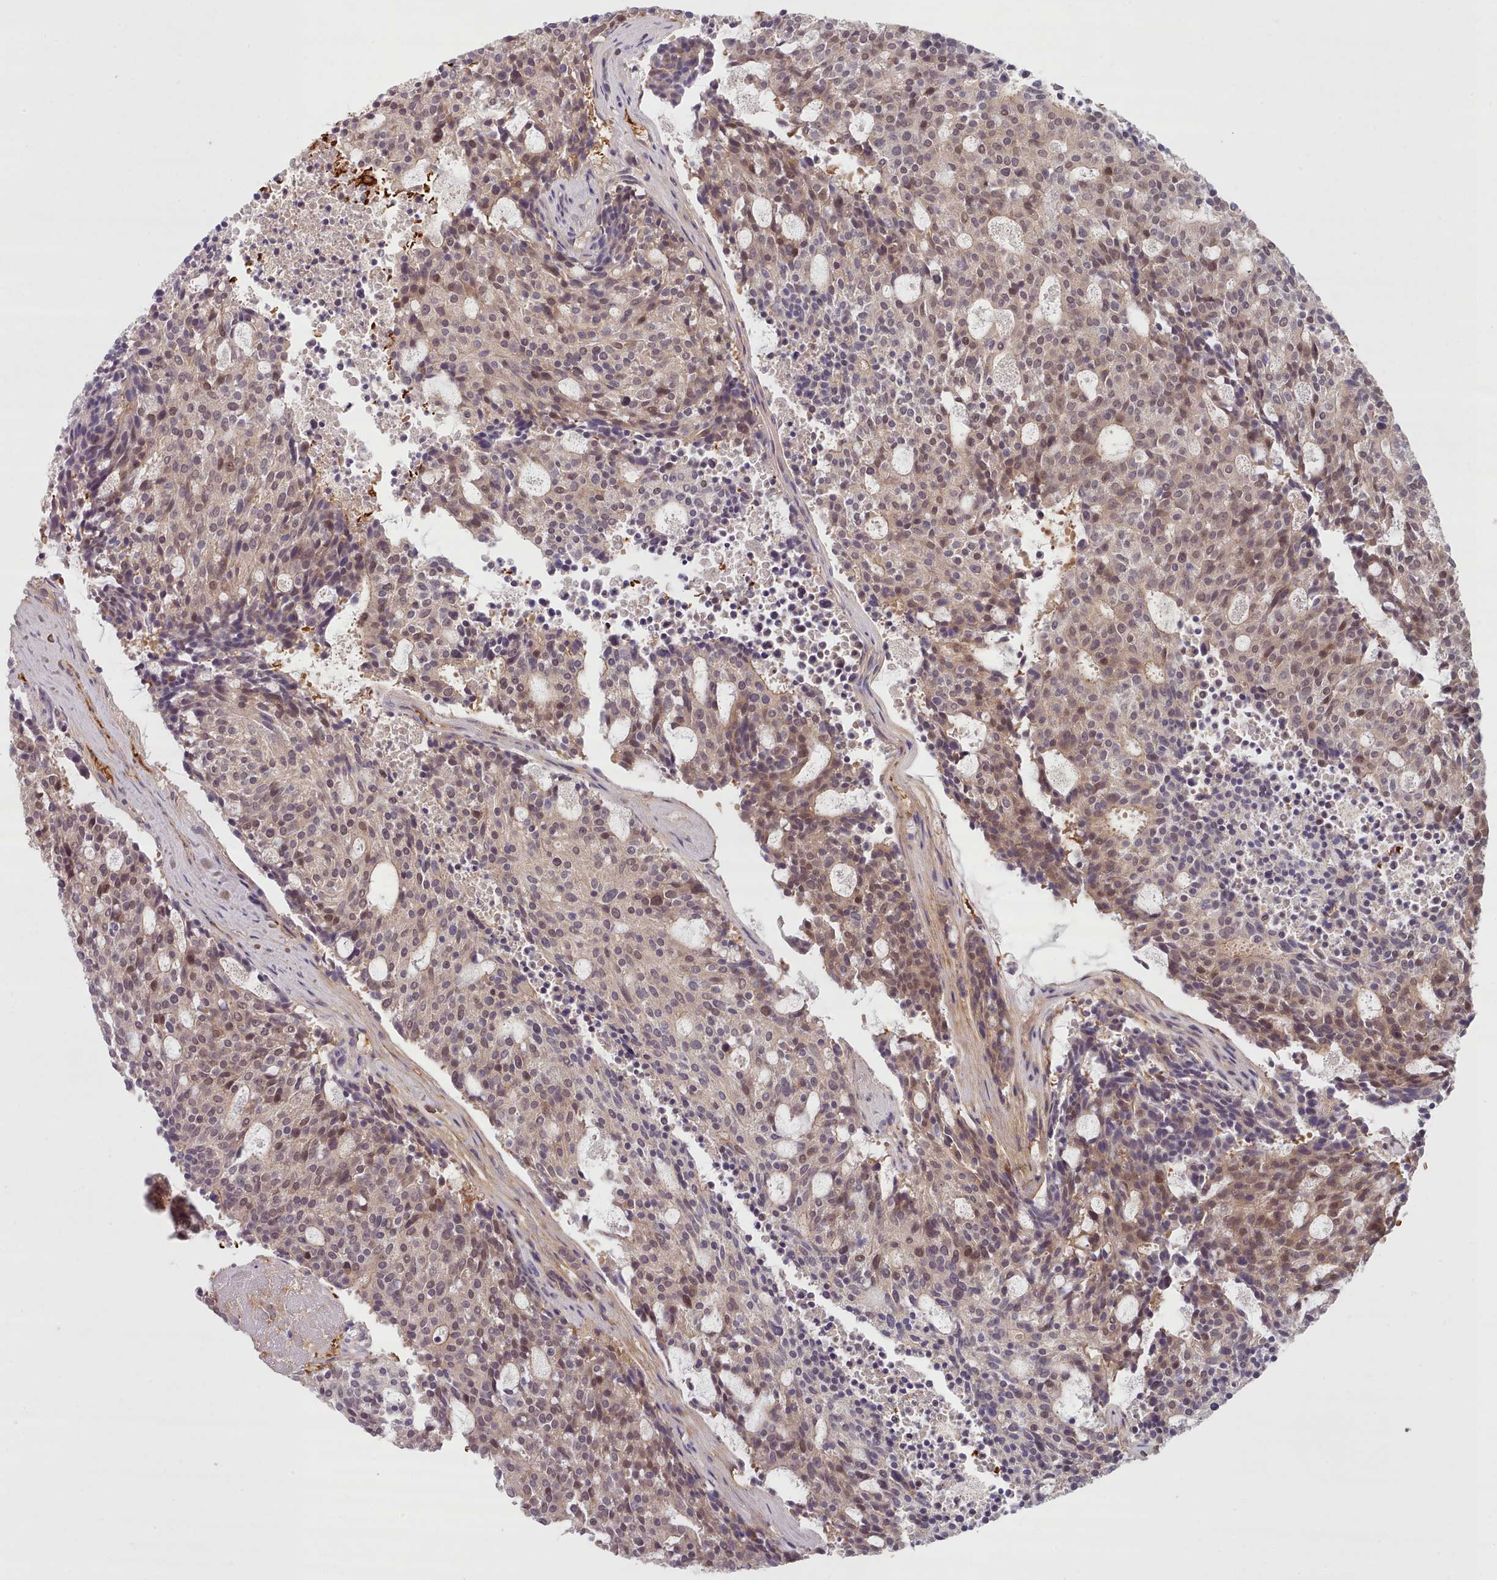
{"staining": {"intensity": "moderate", "quantity": ">75%", "location": "nuclear"}, "tissue": "carcinoid", "cell_type": "Tumor cells", "image_type": "cancer", "snomed": [{"axis": "morphology", "description": "Carcinoid, malignant, NOS"}, {"axis": "topography", "description": "Pancreas"}], "caption": "Carcinoid (malignant) was stained to show a protein in brown. There is medium levels of moderate nuclear expression in about >75% of tumor cells. (Brightfield microscopy of DAB IHC at high magnification).", "gene": "CLNS1A", "patient": {"sex": "female", "age": 54}}